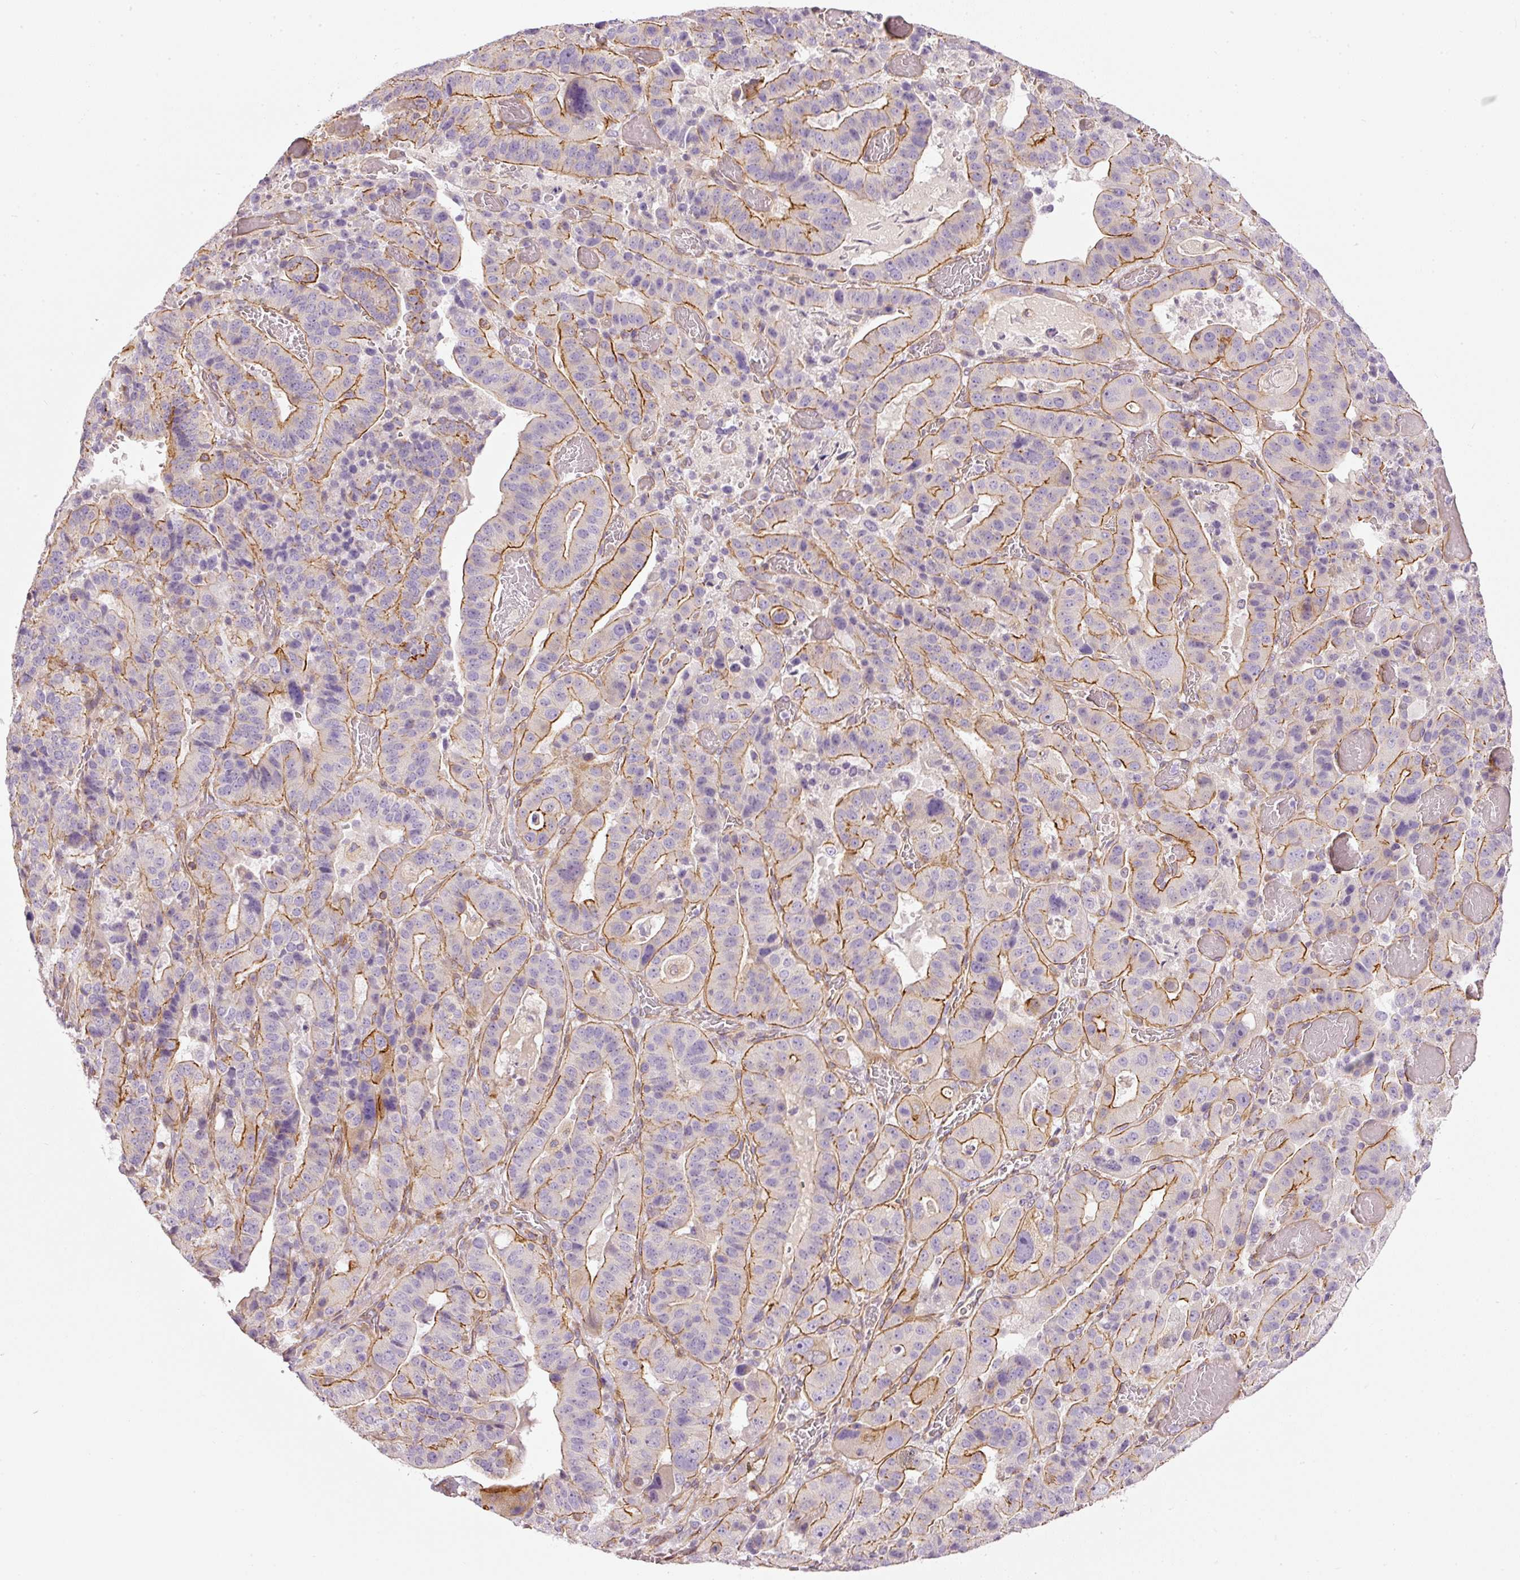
{"staining": {"intensity": "moderate", "quantity": "25%-75%", "location": "cytoplasmic/membranous"}, "tissue": "stomach cancer", "cell_type": "Tumor cells", "image_type": "cancer", "snomed": [{"axis": "morphology", "description": "Adenocarcinoma, NOS"}, {"axis": "topography", "description": "Stomach"}], "caption": "Immunohistochemistry (DAB) staining of human stomach adenocarcinoma shows moderate cytoplasmic/membranous protein expression in about 25%-75% of tumor cells.", "gene": "OSR2", "patient": {"sex": "male", "age": 48}}